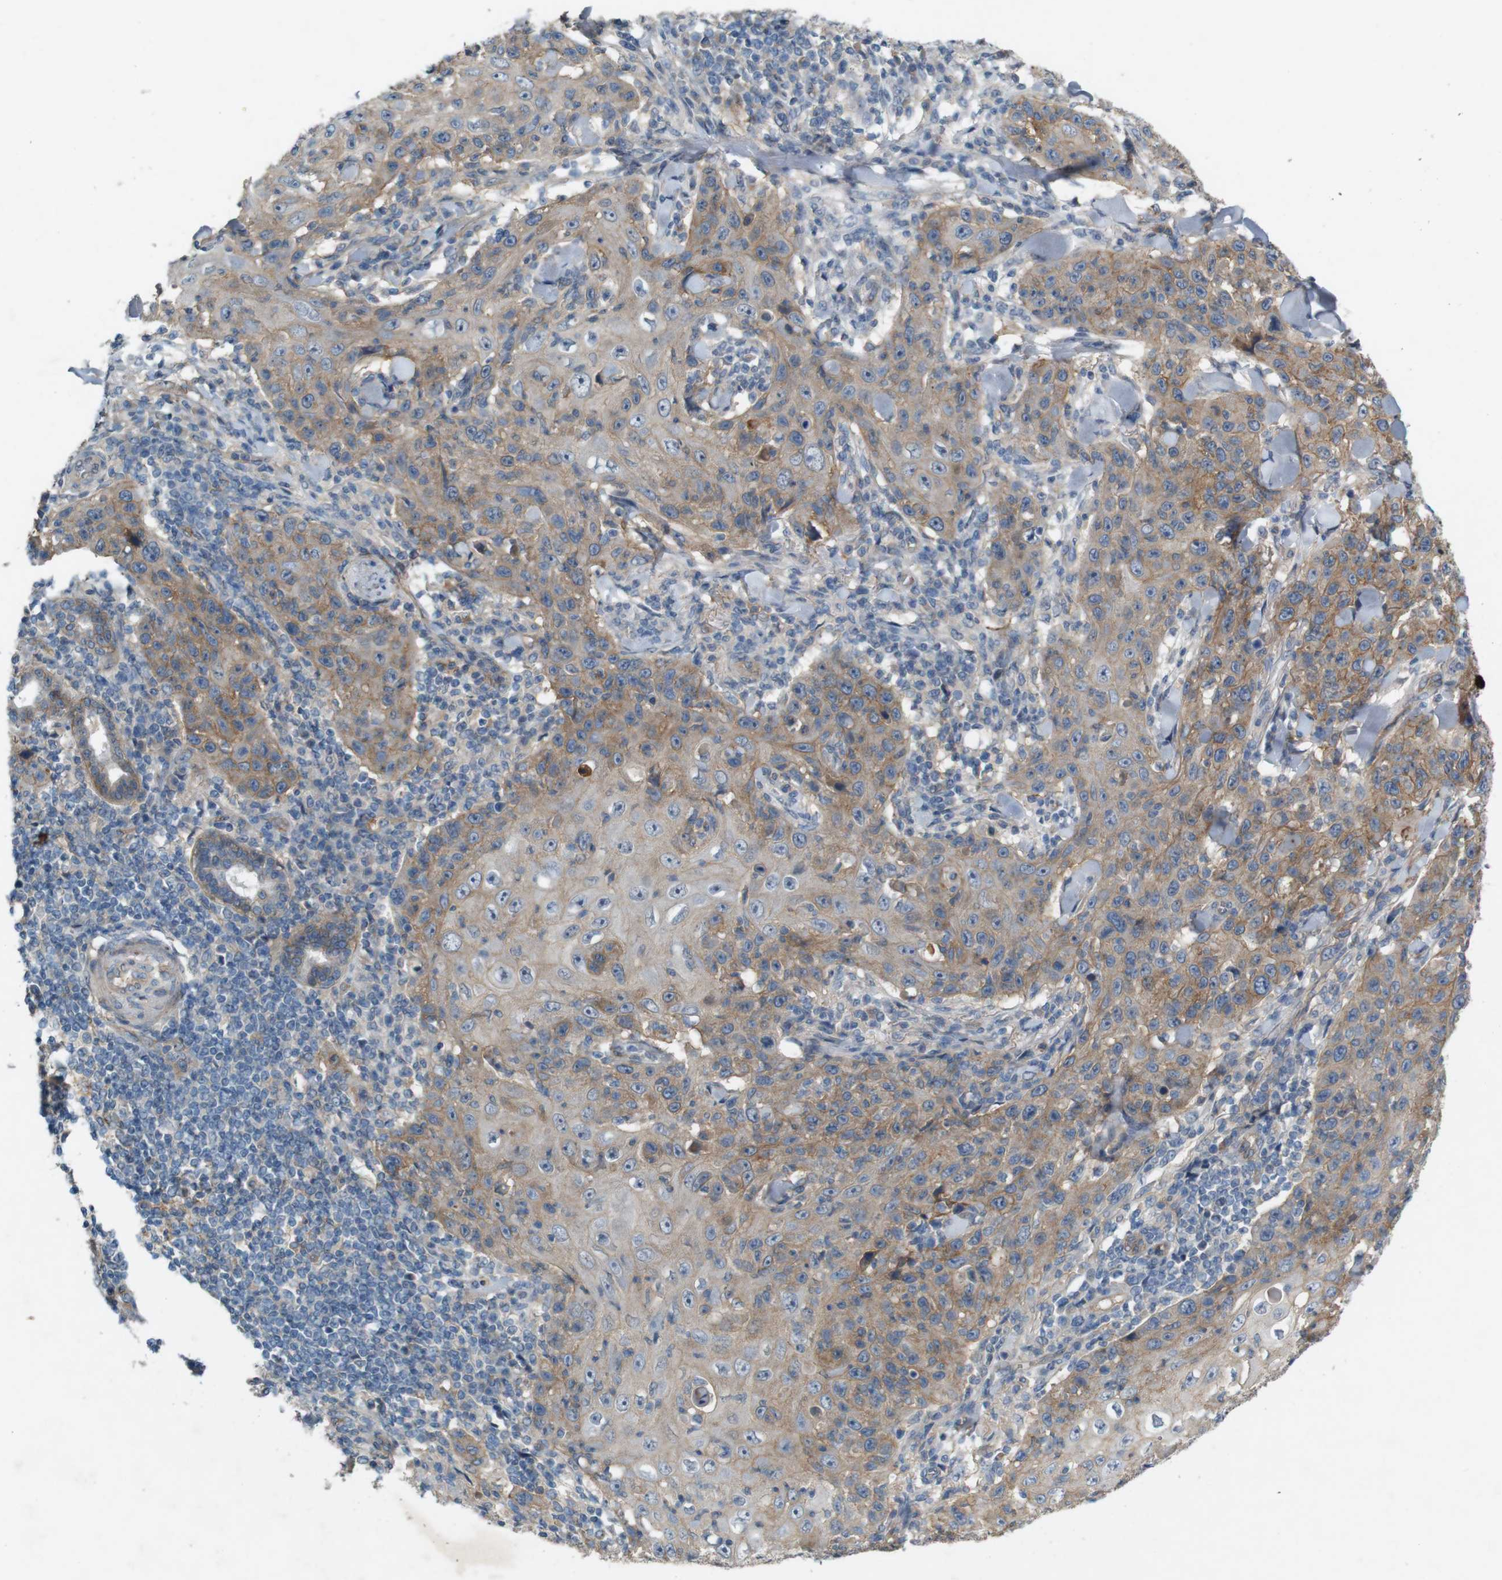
{"staining": {"intensity": "moderate", "quantity": ">75%", "location": "cytoplasmic/membranous"}, "tissue": "skin cancer", "cell_type": "Tumor cells", "image_type": "cancer", "snomed": [{"axis": "morphology", "description": "Squamous cell carcinoma, NOS"}, {"axis": "topography", "description": "Skin"}], "caption": "Brown immunohistochemical staining in skin squamous cell carcinoma displays moderate cytoplasmic/membranous expression in about >75% of tumor cells.", "gene": "PVR", "patient": {"sex": "female", "age": 88}}